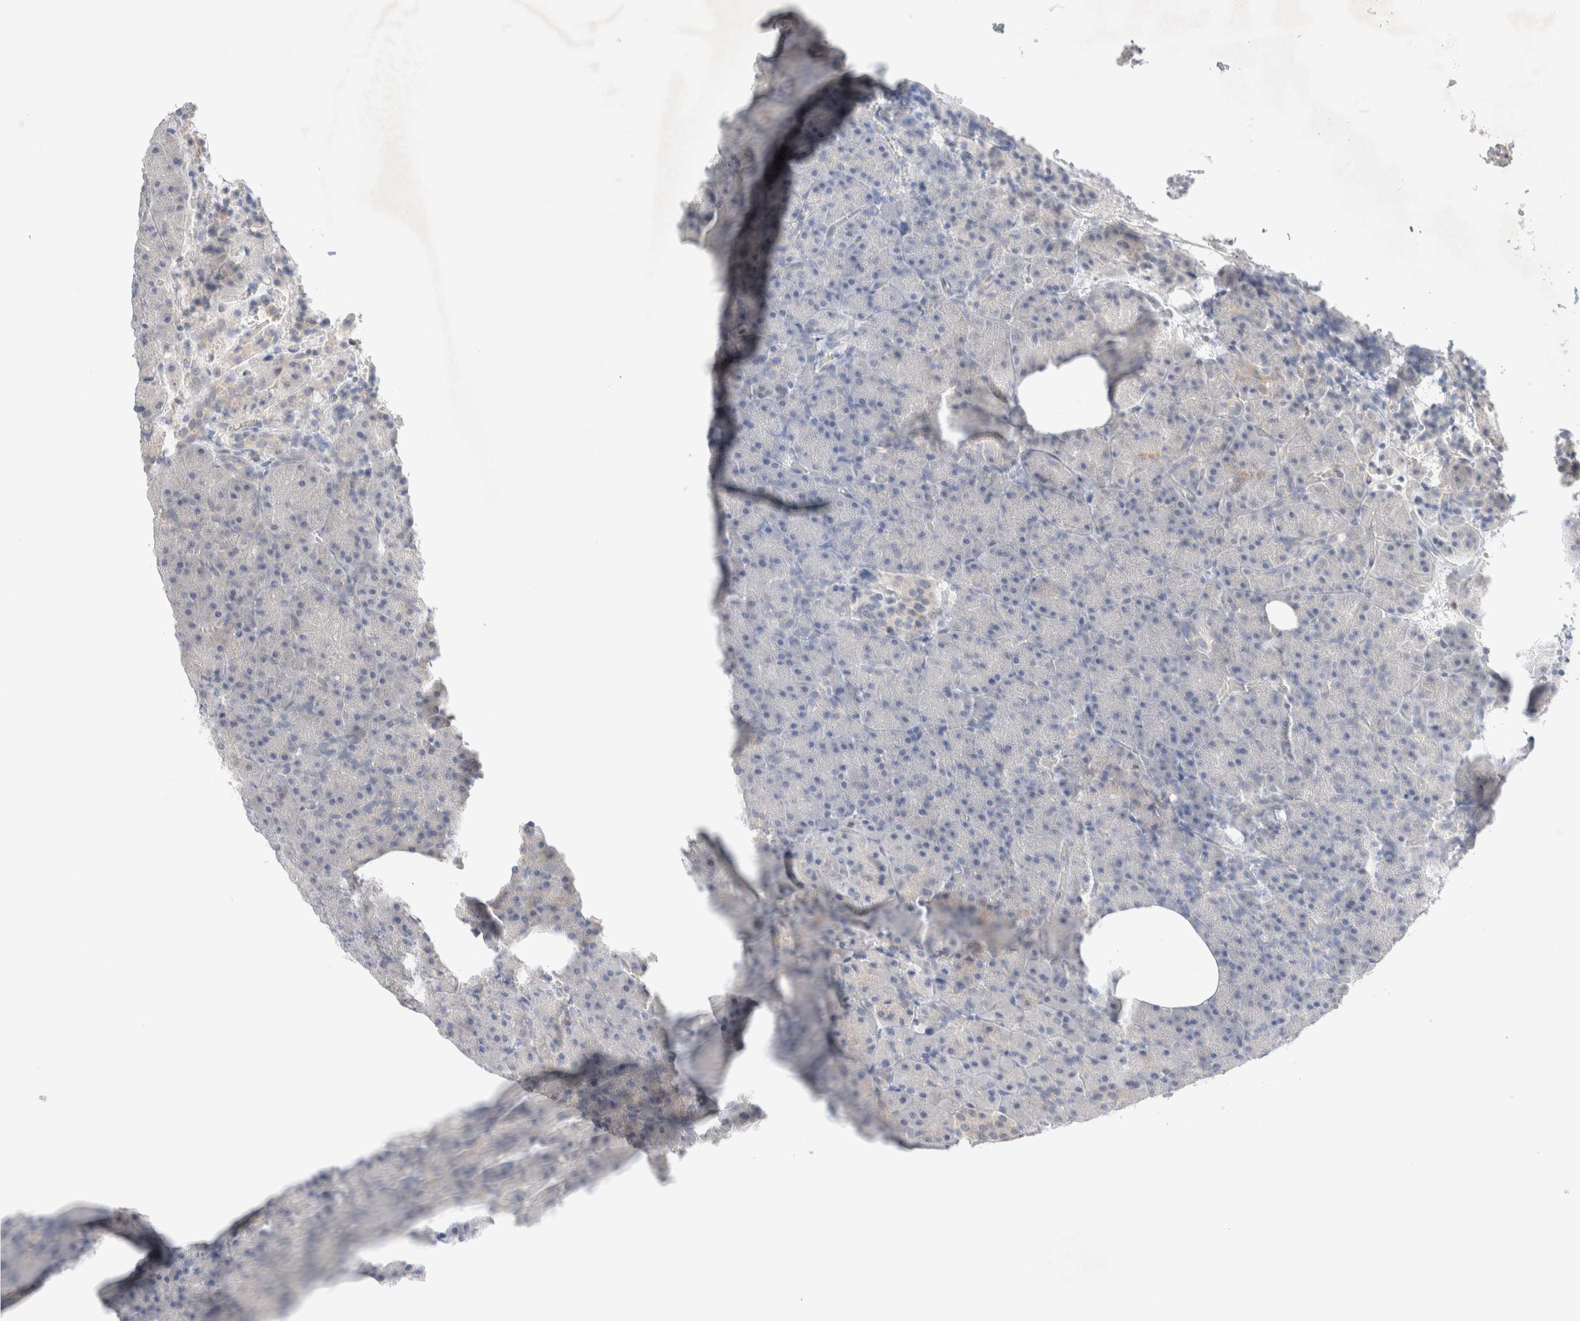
{"staining": {"intensity": "negative", "quantity": "none", "location": "none"}, "tissue": "pancreas", "cell_type": "Exocrine glandular cells", "image_type": "normal", "snomed": [{"axis": "morphology", "description": "Normal tissue, NOS"}, {"axis": "morphology", "description": "Carcinoid, malignant, NOS"}, {"axis": "topography", "description": "Pancreas"}], "caption": "This histopathology image is of normal pancreas stained with IHC to label a protein in brown with the nuclei are counter-stained blue. There is no positivity in exocrine glandular cells.", "gene": "SPATA20", "patient": {"sex": "female", "age": 35}}